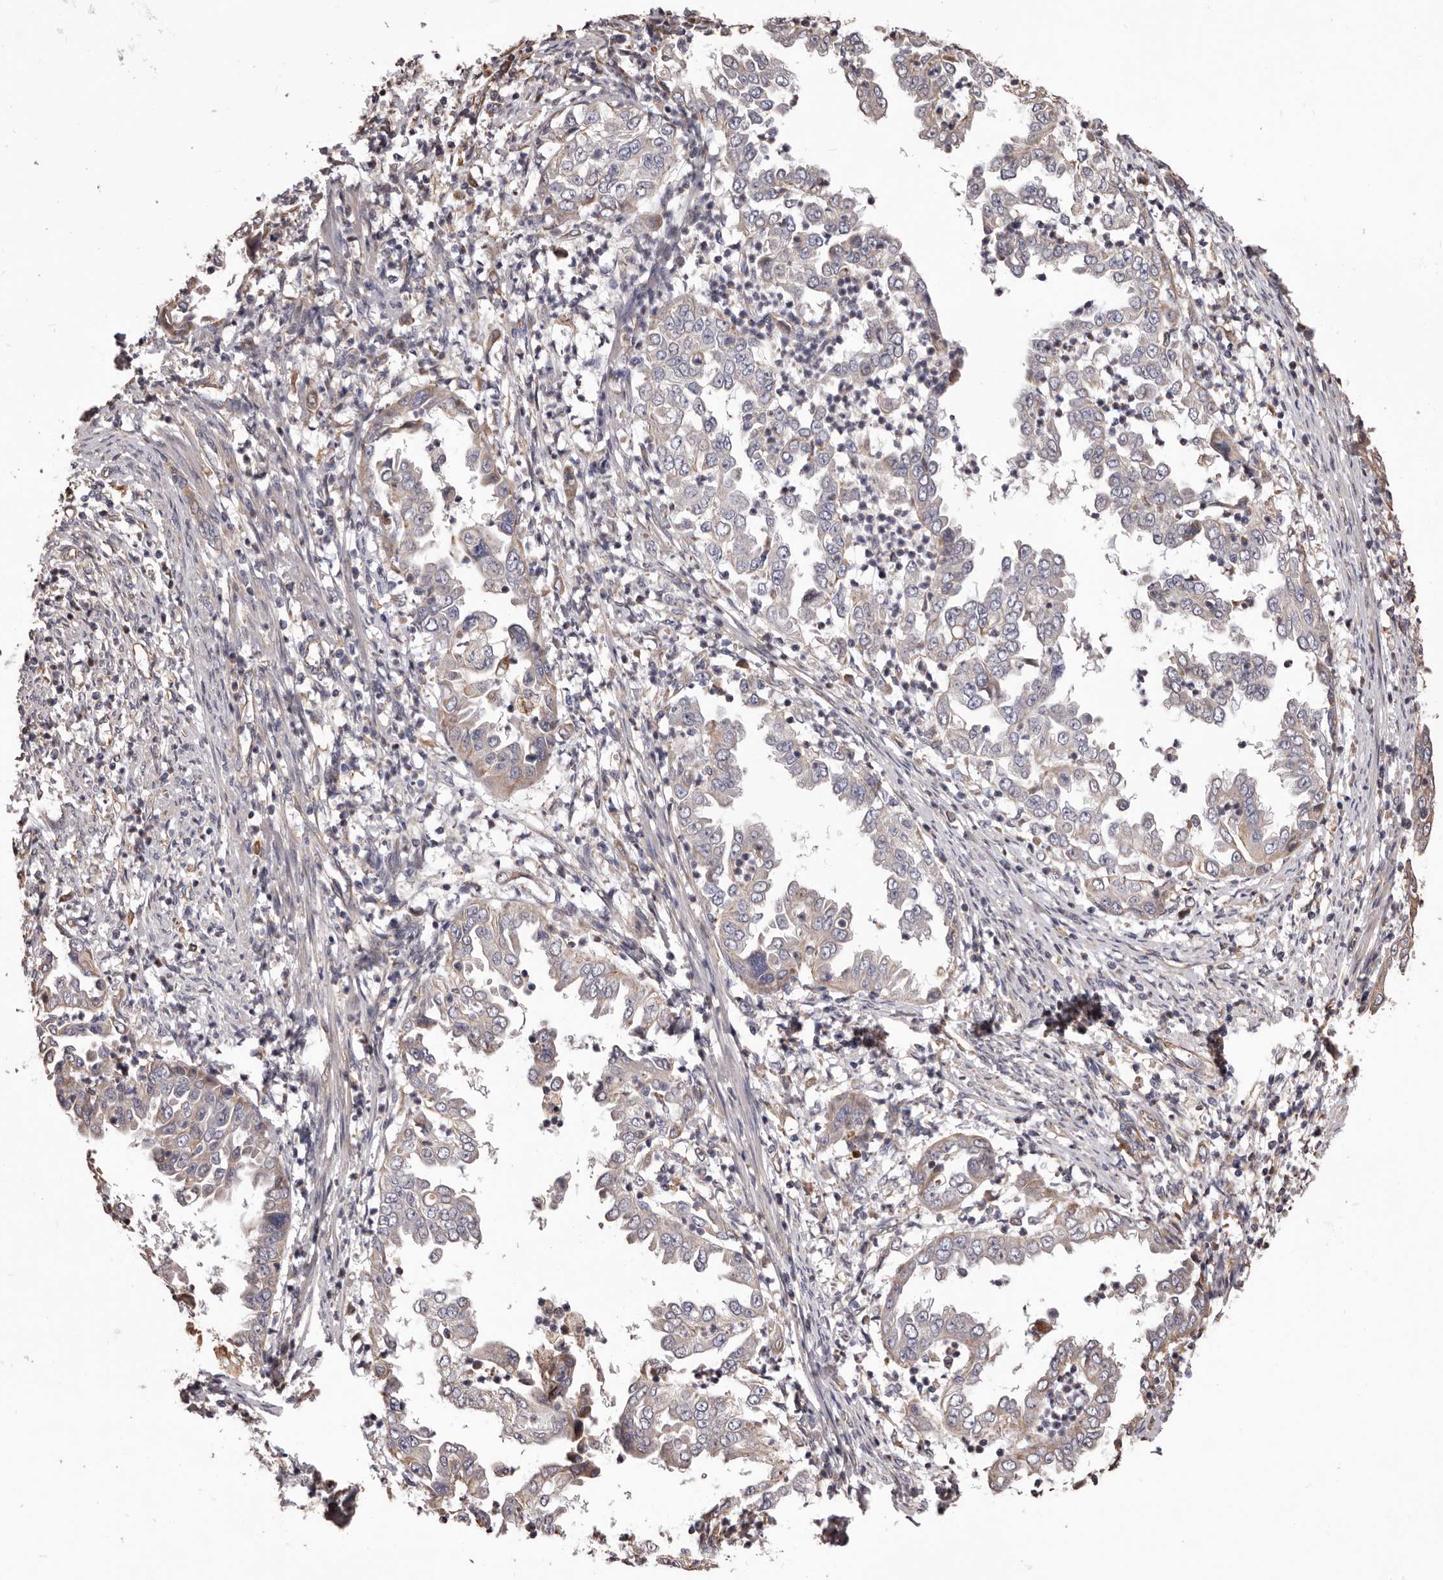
{"staining": {"intensity": "weak", "quantity": "<25%", "location": "cytoplasmic/membranous"}, "tissue": "endometrial cancer", "cell_type": "Tumor cells", "image_type": "cancer", "snomed": [{"axis": "morphology", "description": "Adenocarcinoma, NOS"}, {"axis": "topography", "description": "Endometrium"}], "caption": "Micrograph shows no protein positivity in tumor cells of endometrial cancer (adenocarcinoma) tissue. Nuclei are stained in blue.", "gene": "CEP104", "patient": {"sex": "female", "age": 85}}